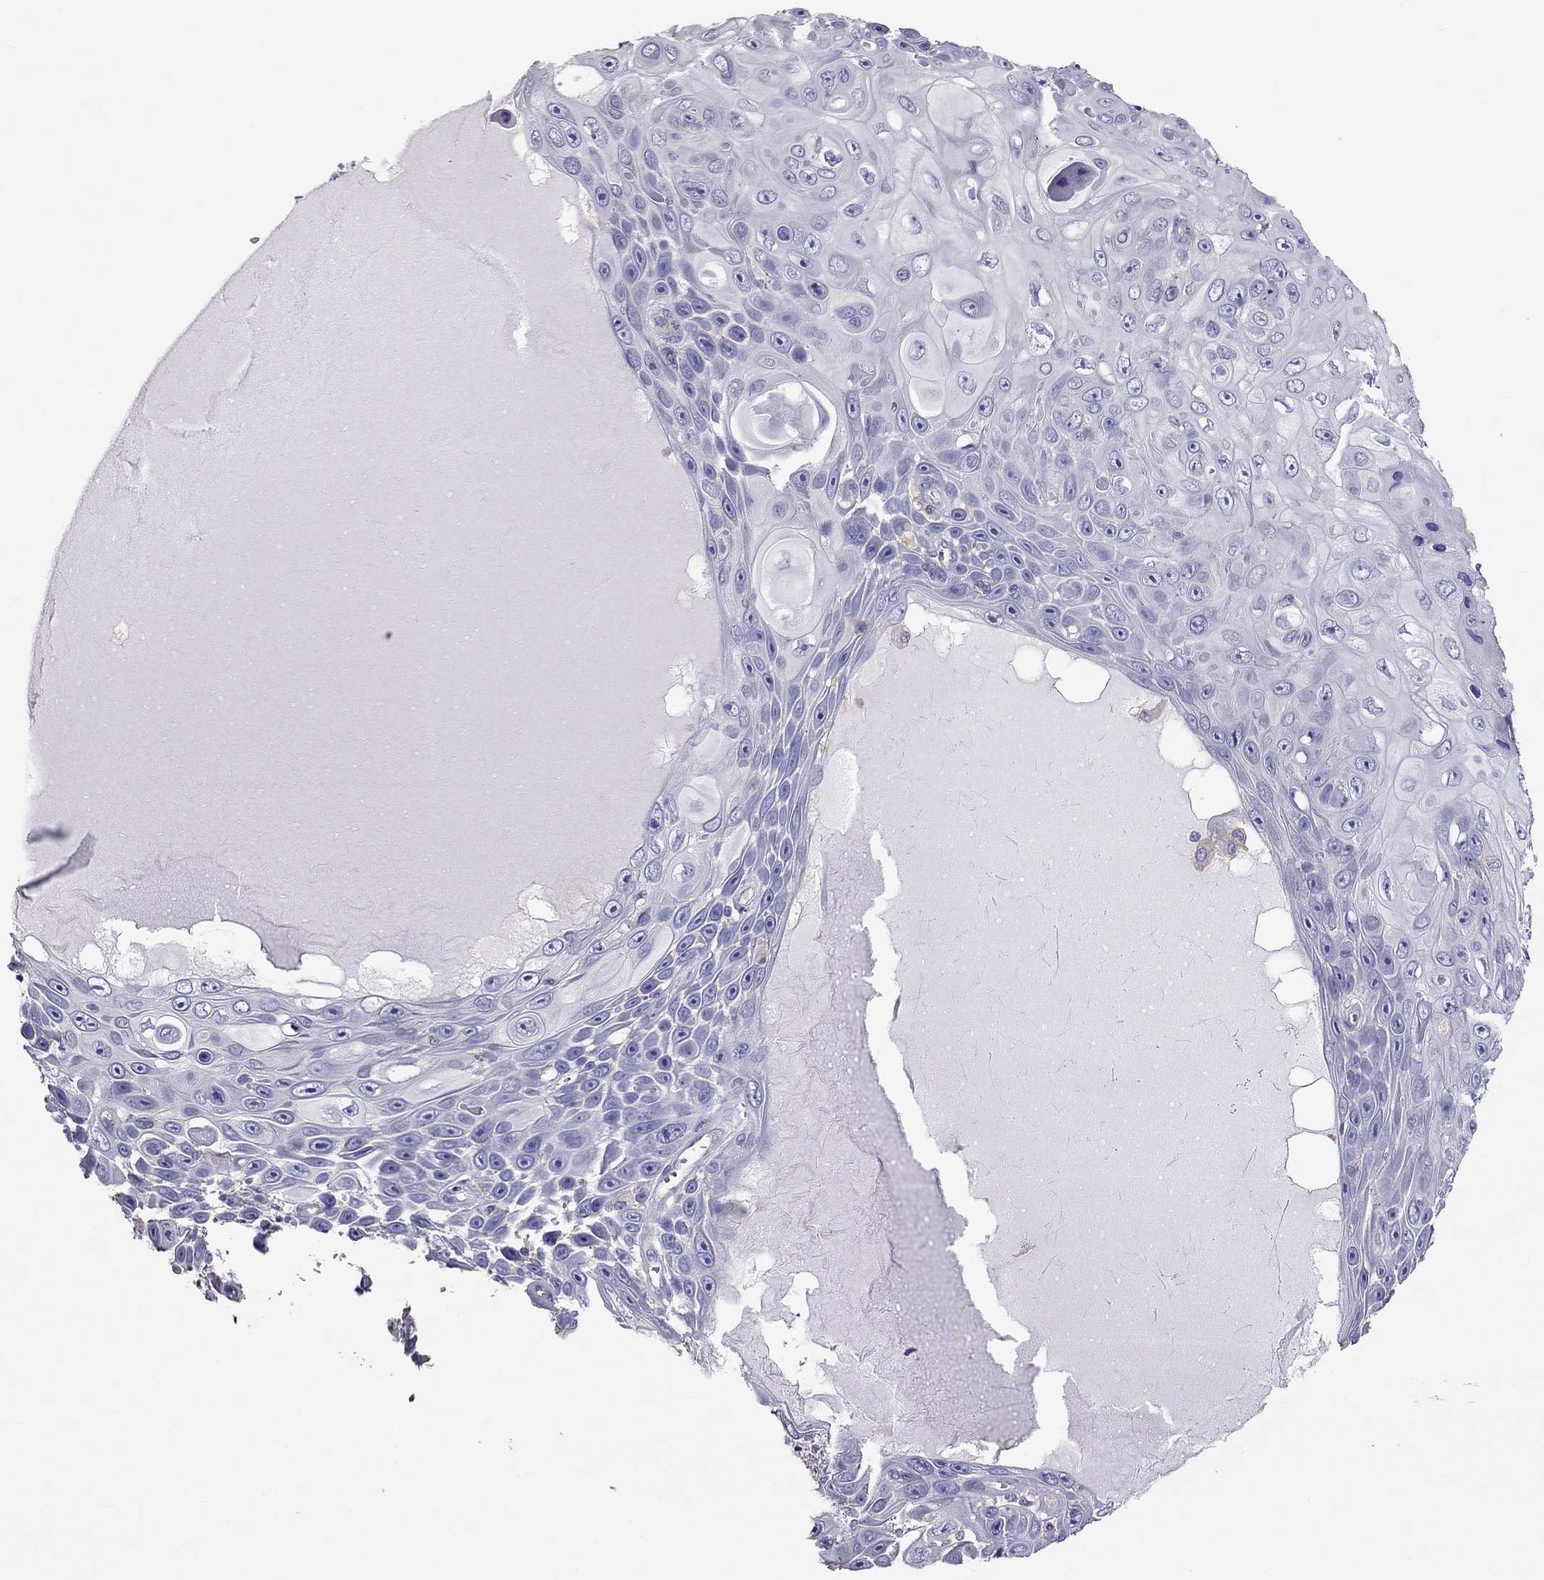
{"staining": {"intensity": "negative", "quantity": "none", "location": "none"}, "tissue": "skin cancer", "cell_type": "Tumor cells", "image_type": "cancer", "snomed": [{"axis": "morphology", "description": "Squamous cell carcinoma, NOS"}, {"axis": "topography", "description": "Skin"}], "caption": "Immunohistochemistry of human skin cancer exhibits no staining in tumor cells. (DAB (3,3'-diaminobenzidine) immunohistochemistry, high magnification).", "gene": "TEX22", "patient": {"sex": "male", "age": 82}}